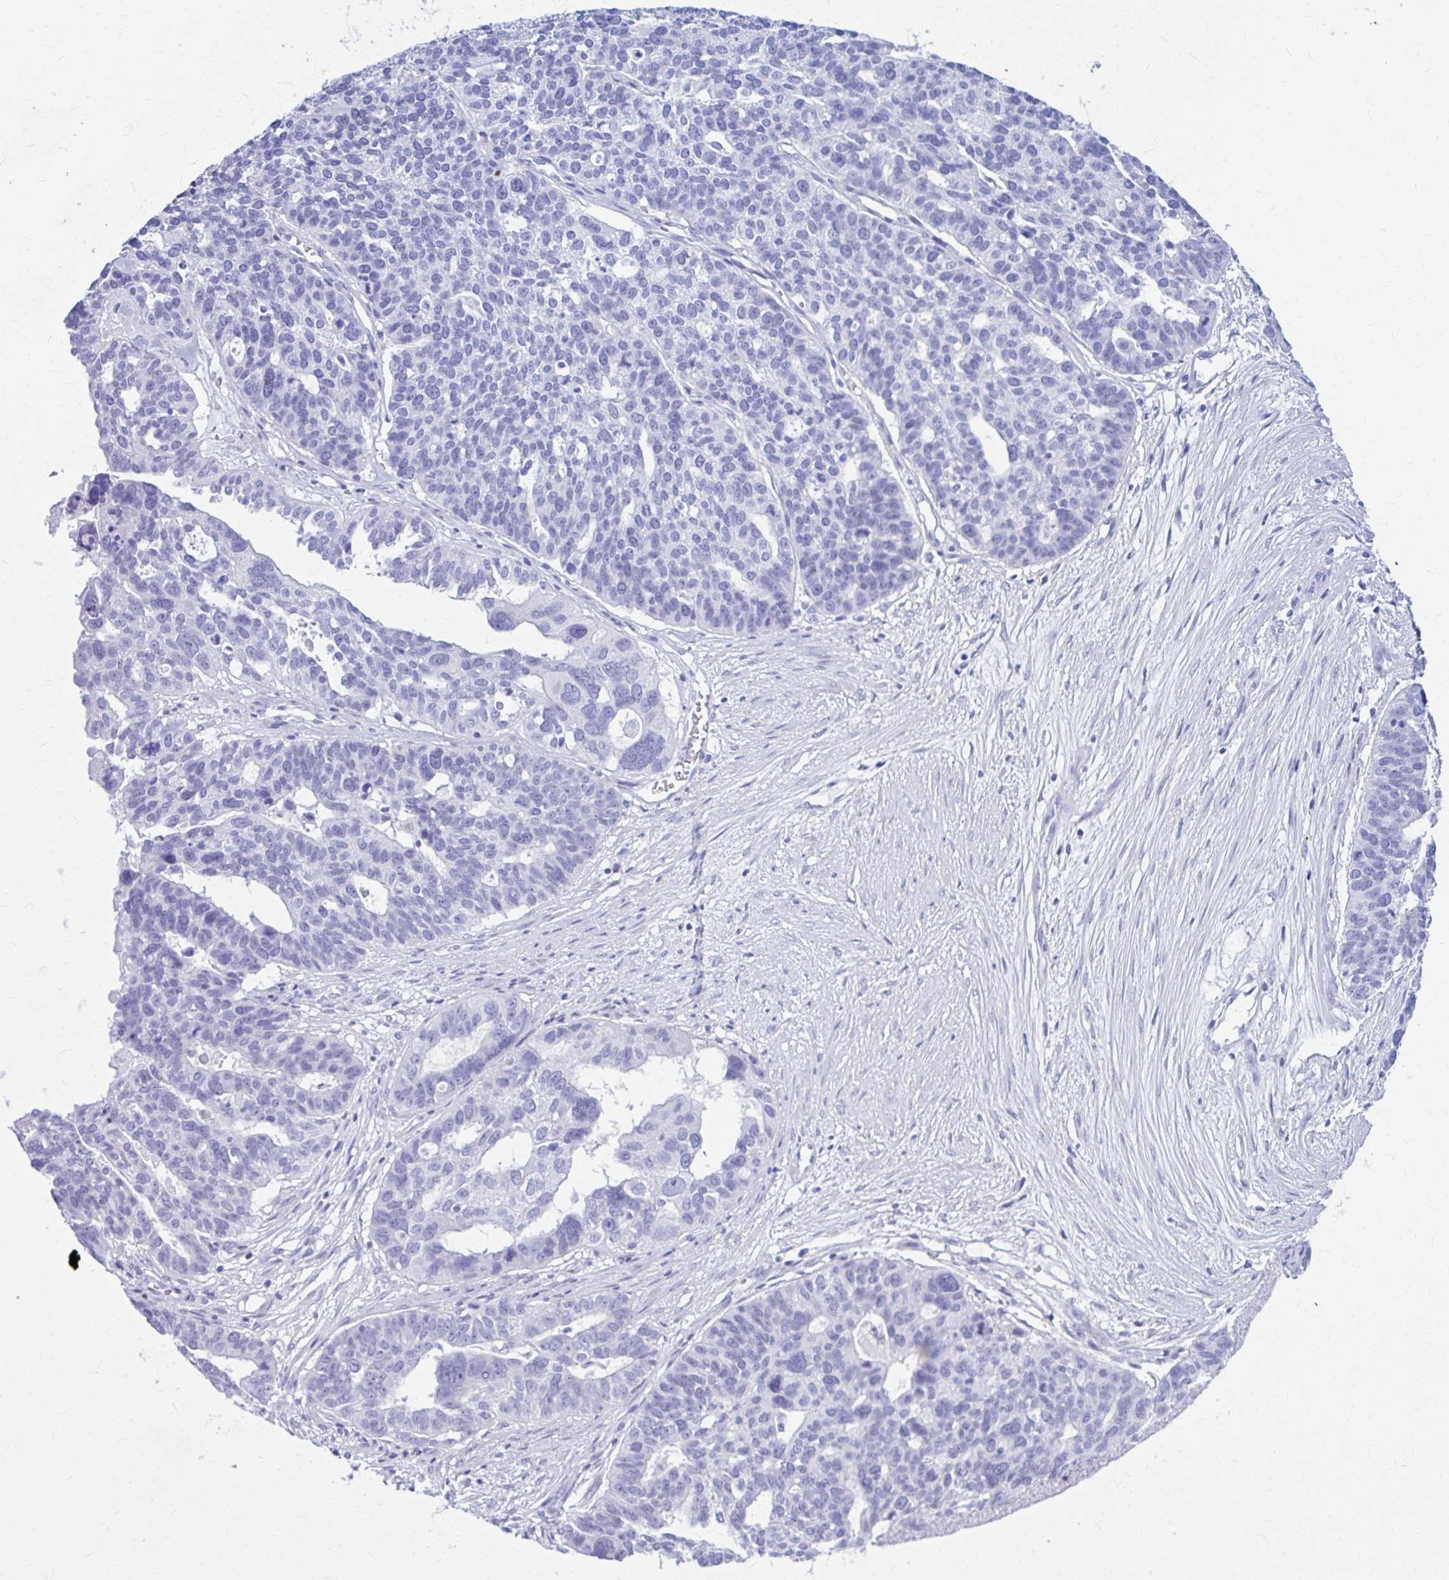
{"staining": {"intensity": "negative", "quantity": "none", "location": "none"}, "tissue": "ovarian cancer", "cell_type": "Tumor cells", "image_type": "cancer", "snomed": [{"axis": "morphology", "description": "Cystadenocarcinoma, serous, NOS"}, {"axis": "topography", "description": "Ovary"}], "caption": "Photomicrograph shows no protein expression in tumor cells of serous cystadenocarcinoma (ovarian) tissue.", "gene": "NSG2", "patient": {"sex": "female", "age": 59}}